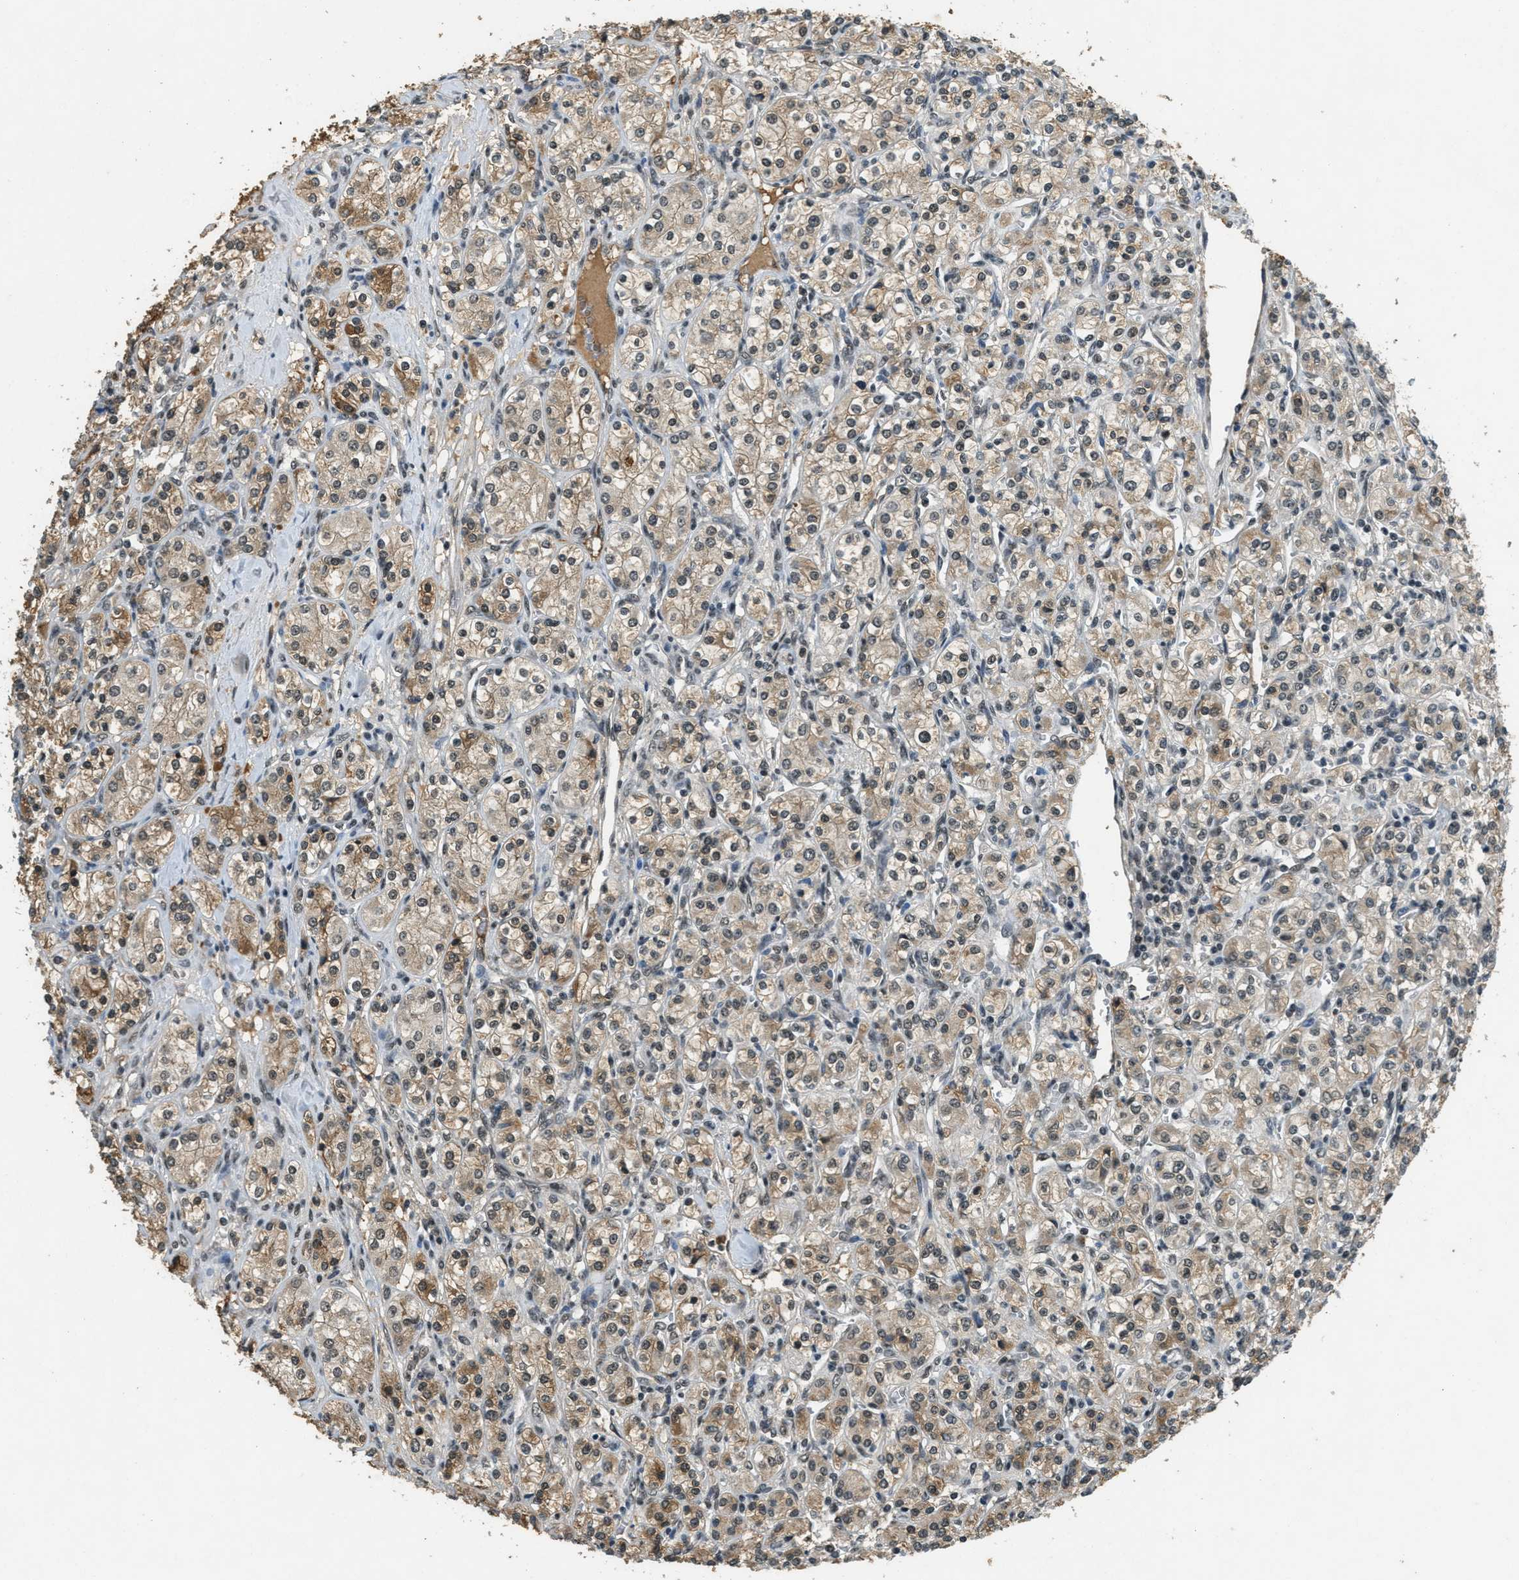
{"staining": {"intensity": "strong", "quantity": "25%-75%", "location": "cytoplasmic/membranous,nuclear"}, "tissue": "renal cancer", "cell_type": "Tumor cells", "image_type": "cancer", "snomed": [{"axis": "morphology", "description": "Adenocarcinoma, NOS"}, {"axis": "topography", "description": "Kidney"}], "caption": "Protein expression analysis of human adenocarcinoma (renal) reveals strong cytoplasmic/membranous and nuclear positivity in about 25%-75% of tumor cells.", "gene": "ZNF148", "patient": {"sex": "male", "age": 77}}